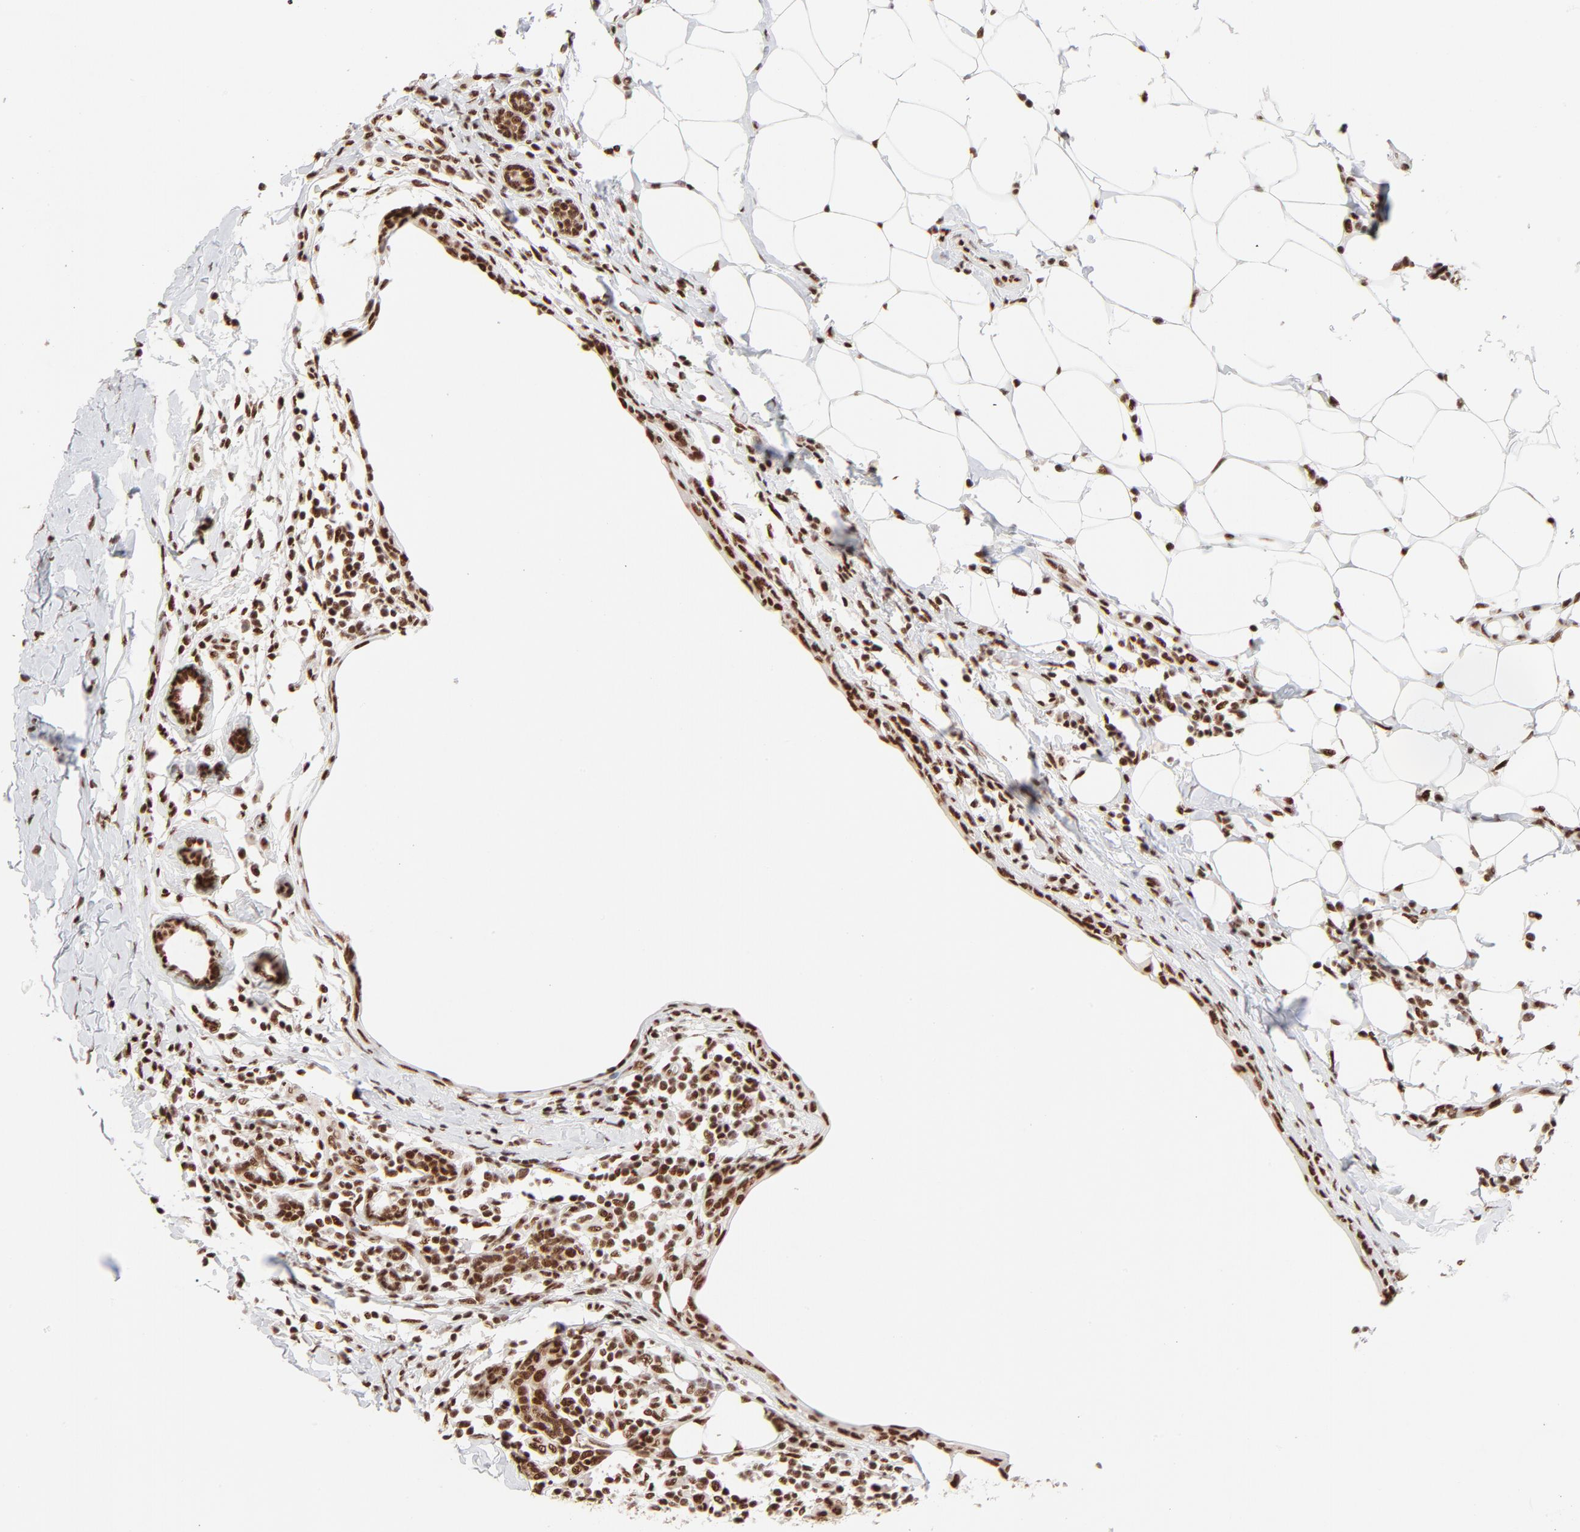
{"staining": {"intensity": "strong", "quantity": ">75%", "location": "nuclear"}, "tissue": "breast cancer", "cell_type": "Tumor cells", "image_type": "cancer", "snomed": [{"axis": "morphology", "description": "Duct carcinoma"}, {"axis": "topography", "description": "Breast"}], "caption": "Human breast infiltrating ductal carcinoma stained with a protein marker shows strong staining in tumor cells.", "gene": "TARDBP", "patient": {"sex": "female", "age": 40}}